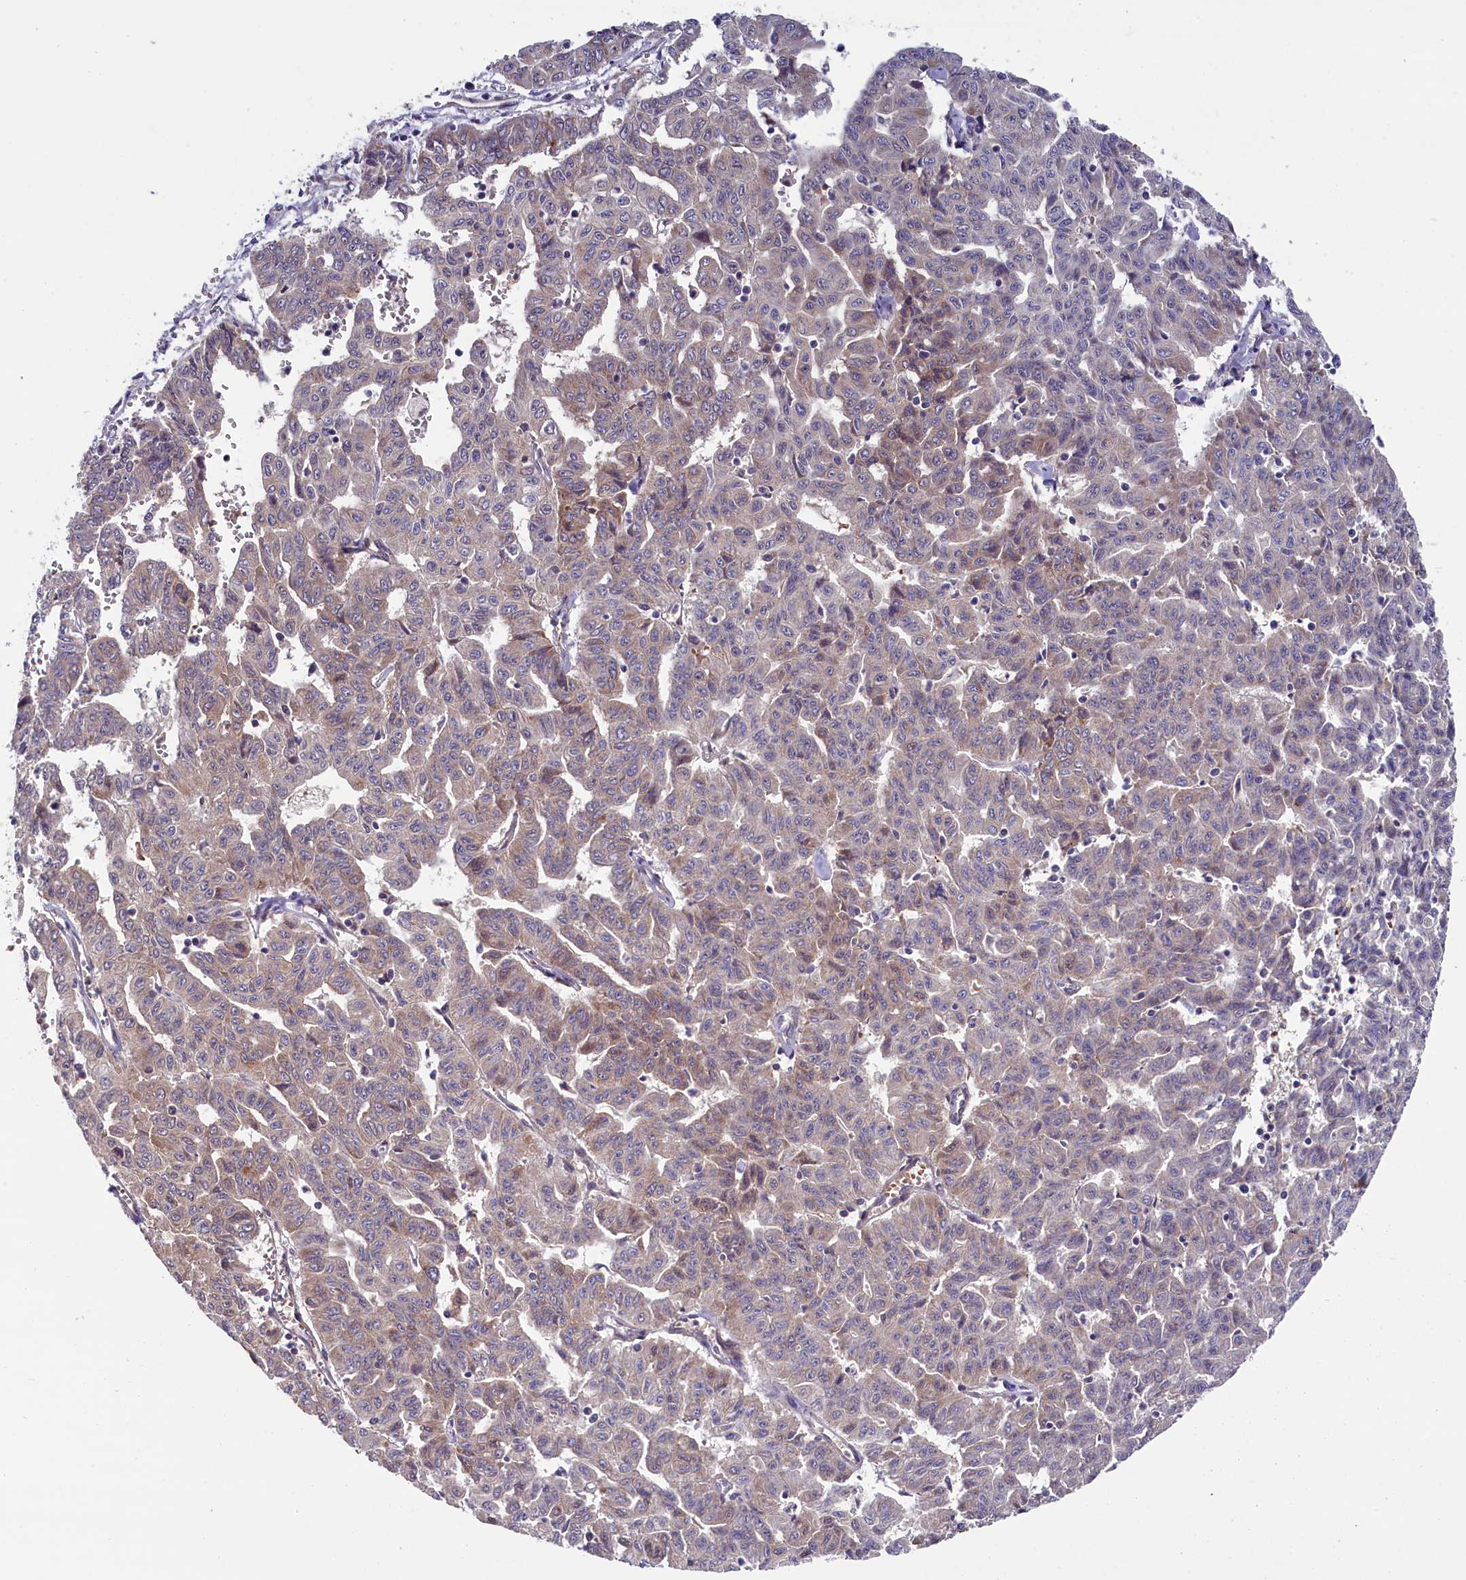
{"staining": {"intensity": "weak", "quantity": "25%-75%", "location": "cytoplasmic/membranous"}, "tissue": "liver cancer", "cell_type": "Tumor cells", "image_type": "cancer", "snomed": [{"axis": "morphology", "description": "Cholangiocarcinoma"}, {"axis": "topography", "description": "Liver"}], "caption": "Human liver cancer stained with a protein marker displays weak staining in tumor cells.", "gene": "SLC39A6", "patient": {"sex": "female", "age": 77}}